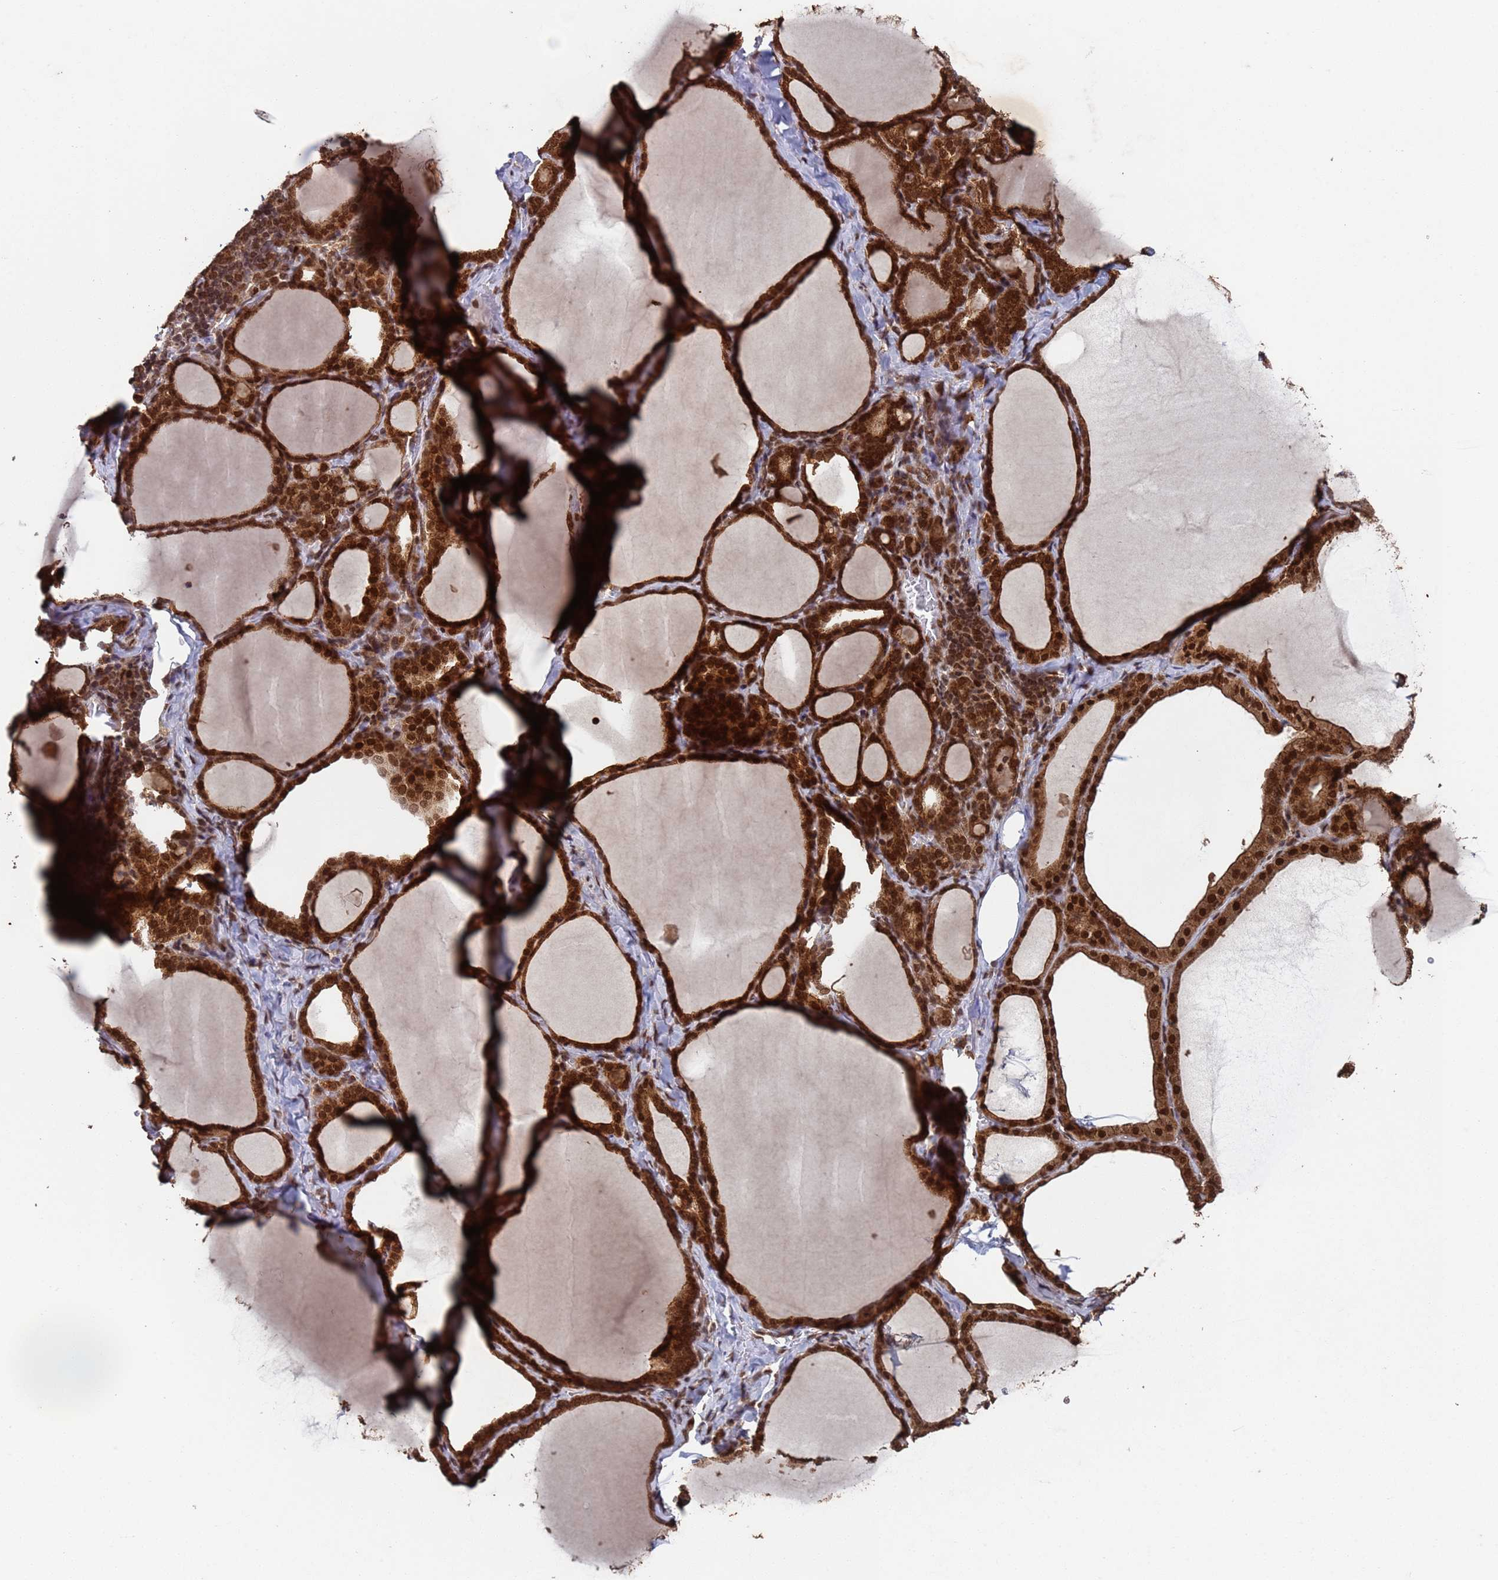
{"staining": {"intensity": "strong", "quantity": ">75%", "location": "cytoplasmic/membranous,nuclear"}, "tissue": "thyroid gland", "cell_type": "Glandular cells", "image_type": "normal", "snomed": [{"axis": "morphology", "description": "Normal tissue, NOS"}, {"axis": "topography", "description": "Thyroid gland"}], "caption": "Immunohistochemical staining of benign thyroid gland shows high levels of strong cytoplasmic/membranous,nuclear positivity in about >75% of glandular cells. (DAB (3,3'-diaminobenzidine) IHC, brown staining for protein, blue staining for nuclei).", "gene": "FUBP3", "patient": {"sex": "female", "age": 39}}